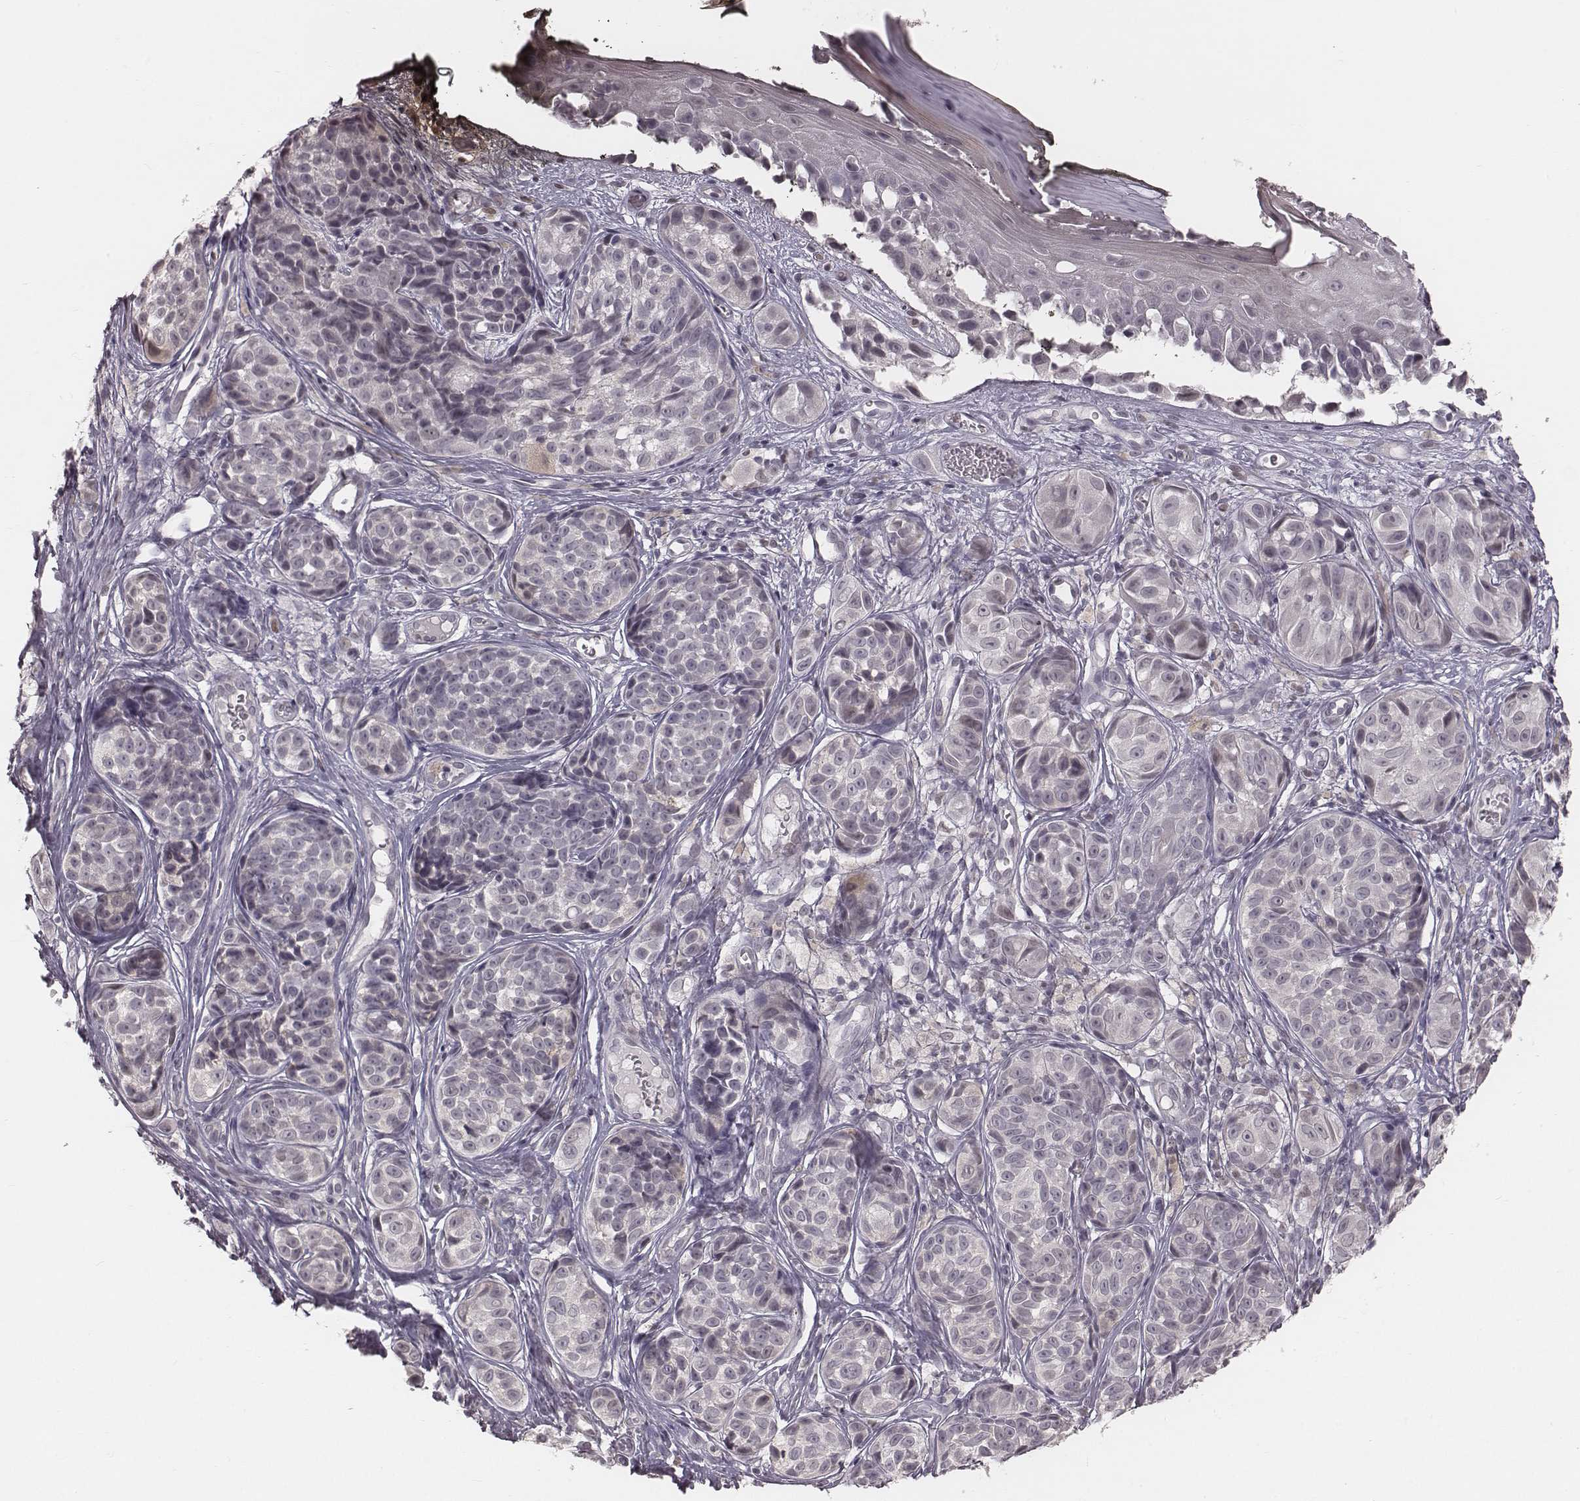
{"staining": {"intensity": "negative", "quantity": "none", "location": "none"}, "tissue": "melanoma", "cell_type": "Tumor cells", "image_type": "cancer", "snomed": [{"axis": "morphology", "description": "Malignant melanoma, NOS"}, {"axis": "topography", "description": "Skin"}], "caption": "Immunohistochemistry photomicrograph of neoplastic tissue: human melanoma stained with DAB reveals no significant protein expression in tumor cells. (Brightfield microscopy of DAB immunohistochemistry at high magnification).", "gene": "IQCG", "patient": {"sex": "male", "age": 48}}